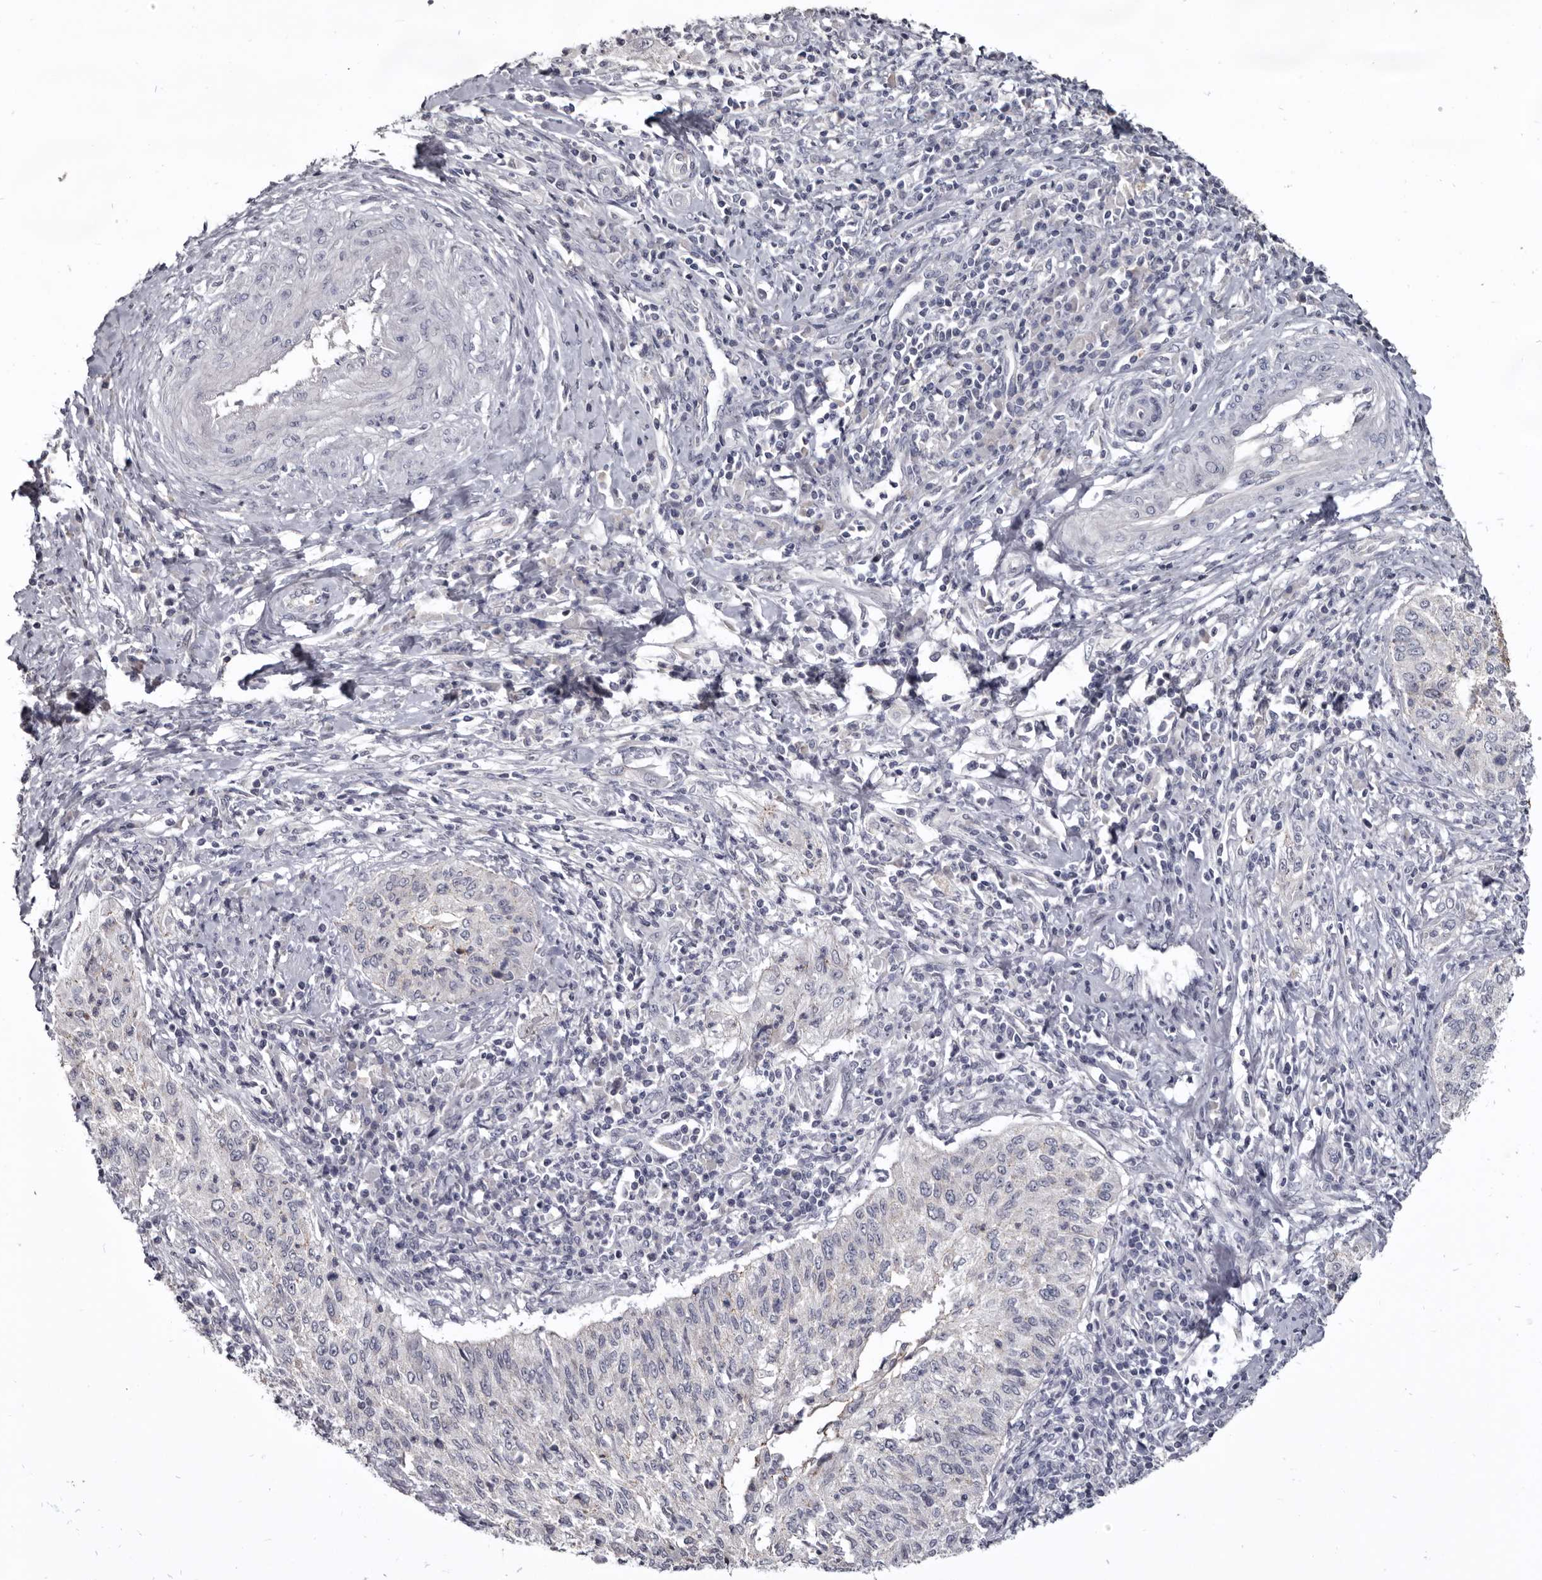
{"staining": {"intensity": "negative", "quantity": "none", "location": "none"}, "tissue": "cervical cancer", "cell_type": "Tumor cells", "image_type": "cancer", "snomed": [{"axis": "morphology", "description": "Squamous cell carcinoma, NOS"}, {"axis": "topography", "description": "Cervix"}], "caption": "Cervical squamous cell carcinoma stained for a protein using IHC demonstrates no expression tumor cells.", "gene": "CGN", "patient": {"sex": "female", "age": 30}}